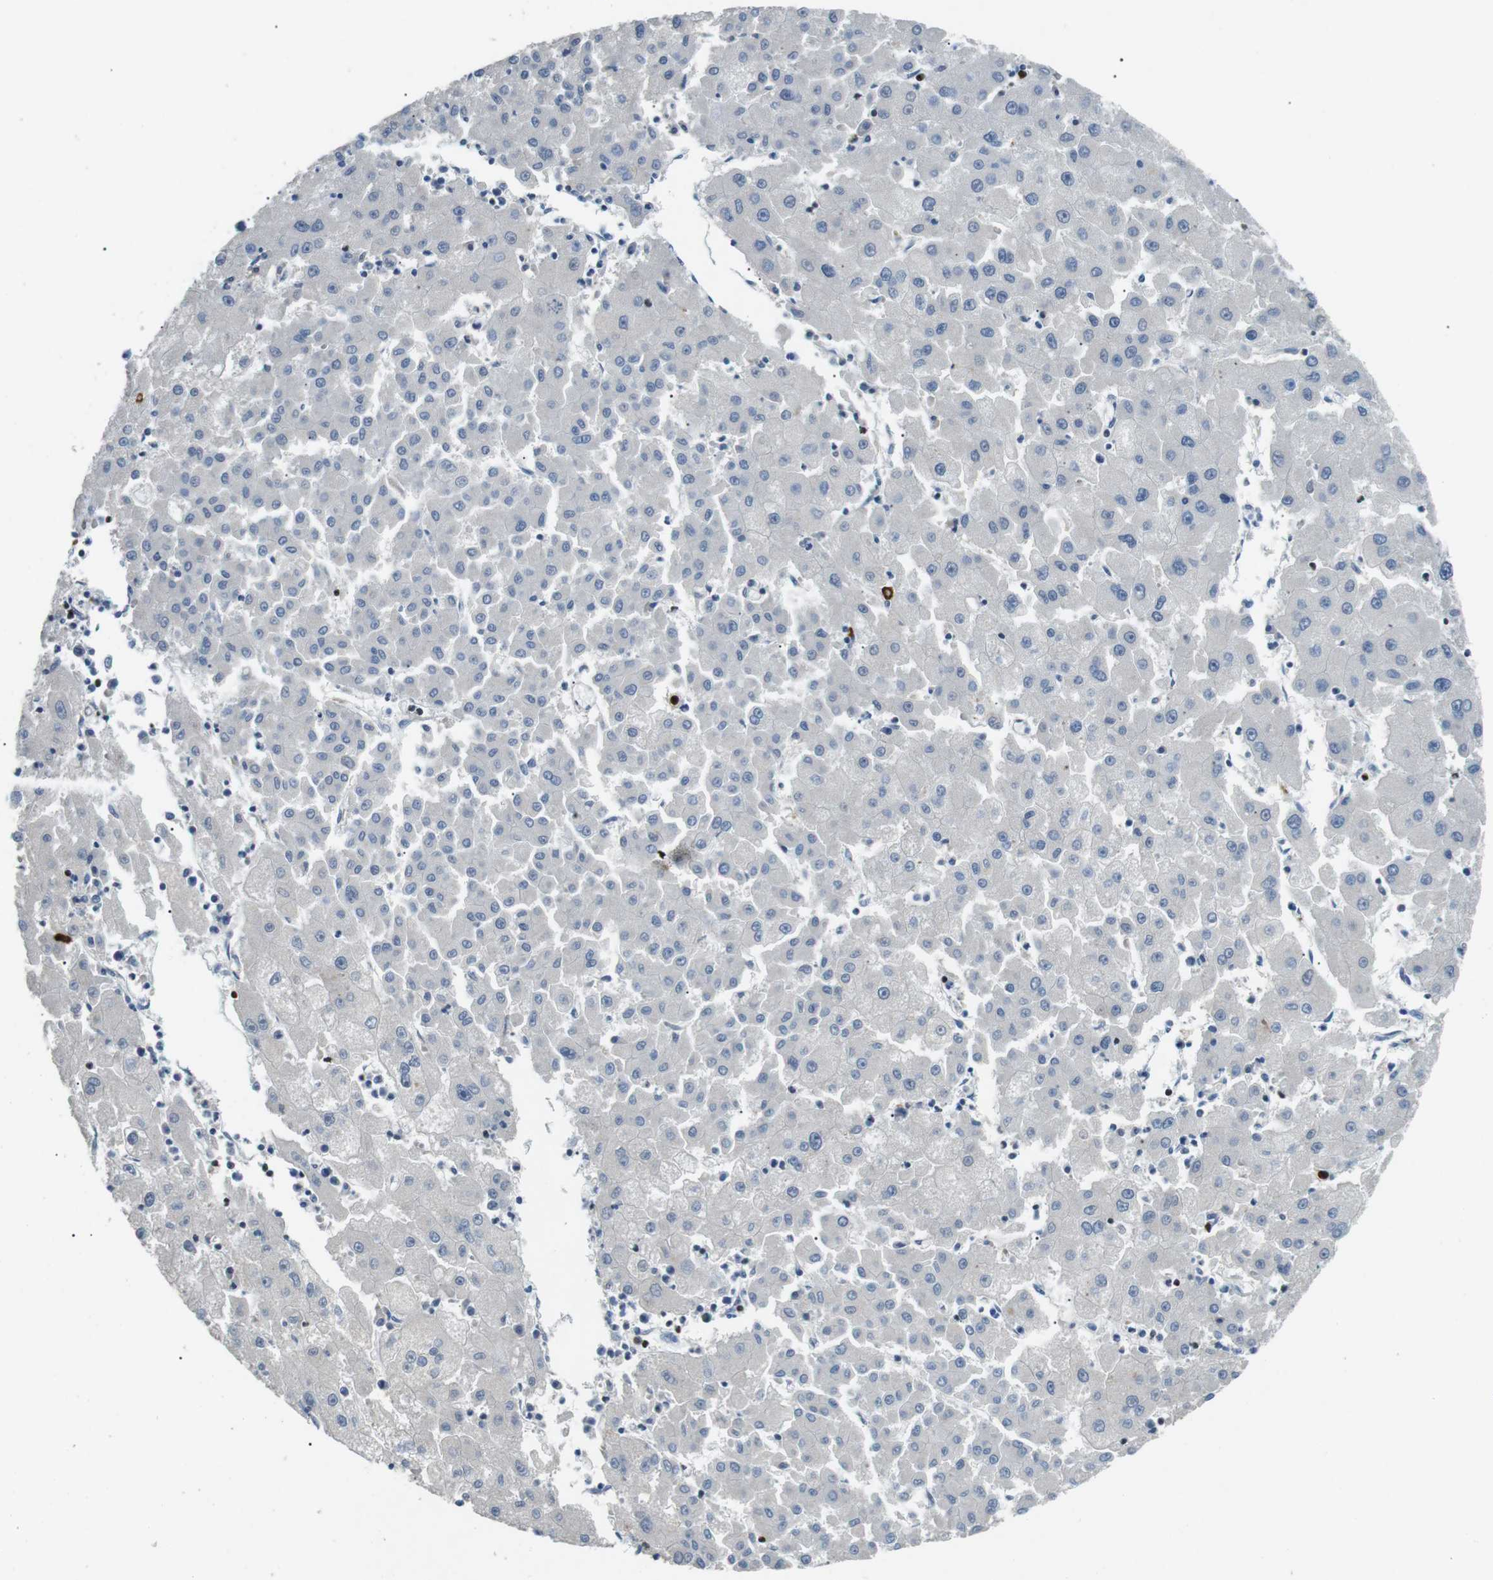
{"staining": {"intensity": "negative", "quantity": "none", "location": "none"}, "tissue": "liver cancer", "cell_type": "Tumor cells", "image_type": "cancer", "snomed": [{"axis": "morphology", "description": "Carcinoma, Hepatocellular, NOS"}, {"axis": "topography", "description": "Liver"}], "caption": "Immunohistochemical staining of liver cancer displays no significant staining in tumor cells.", "gene": "GZMM", "patient": {"sex": "male", "age": 72}}